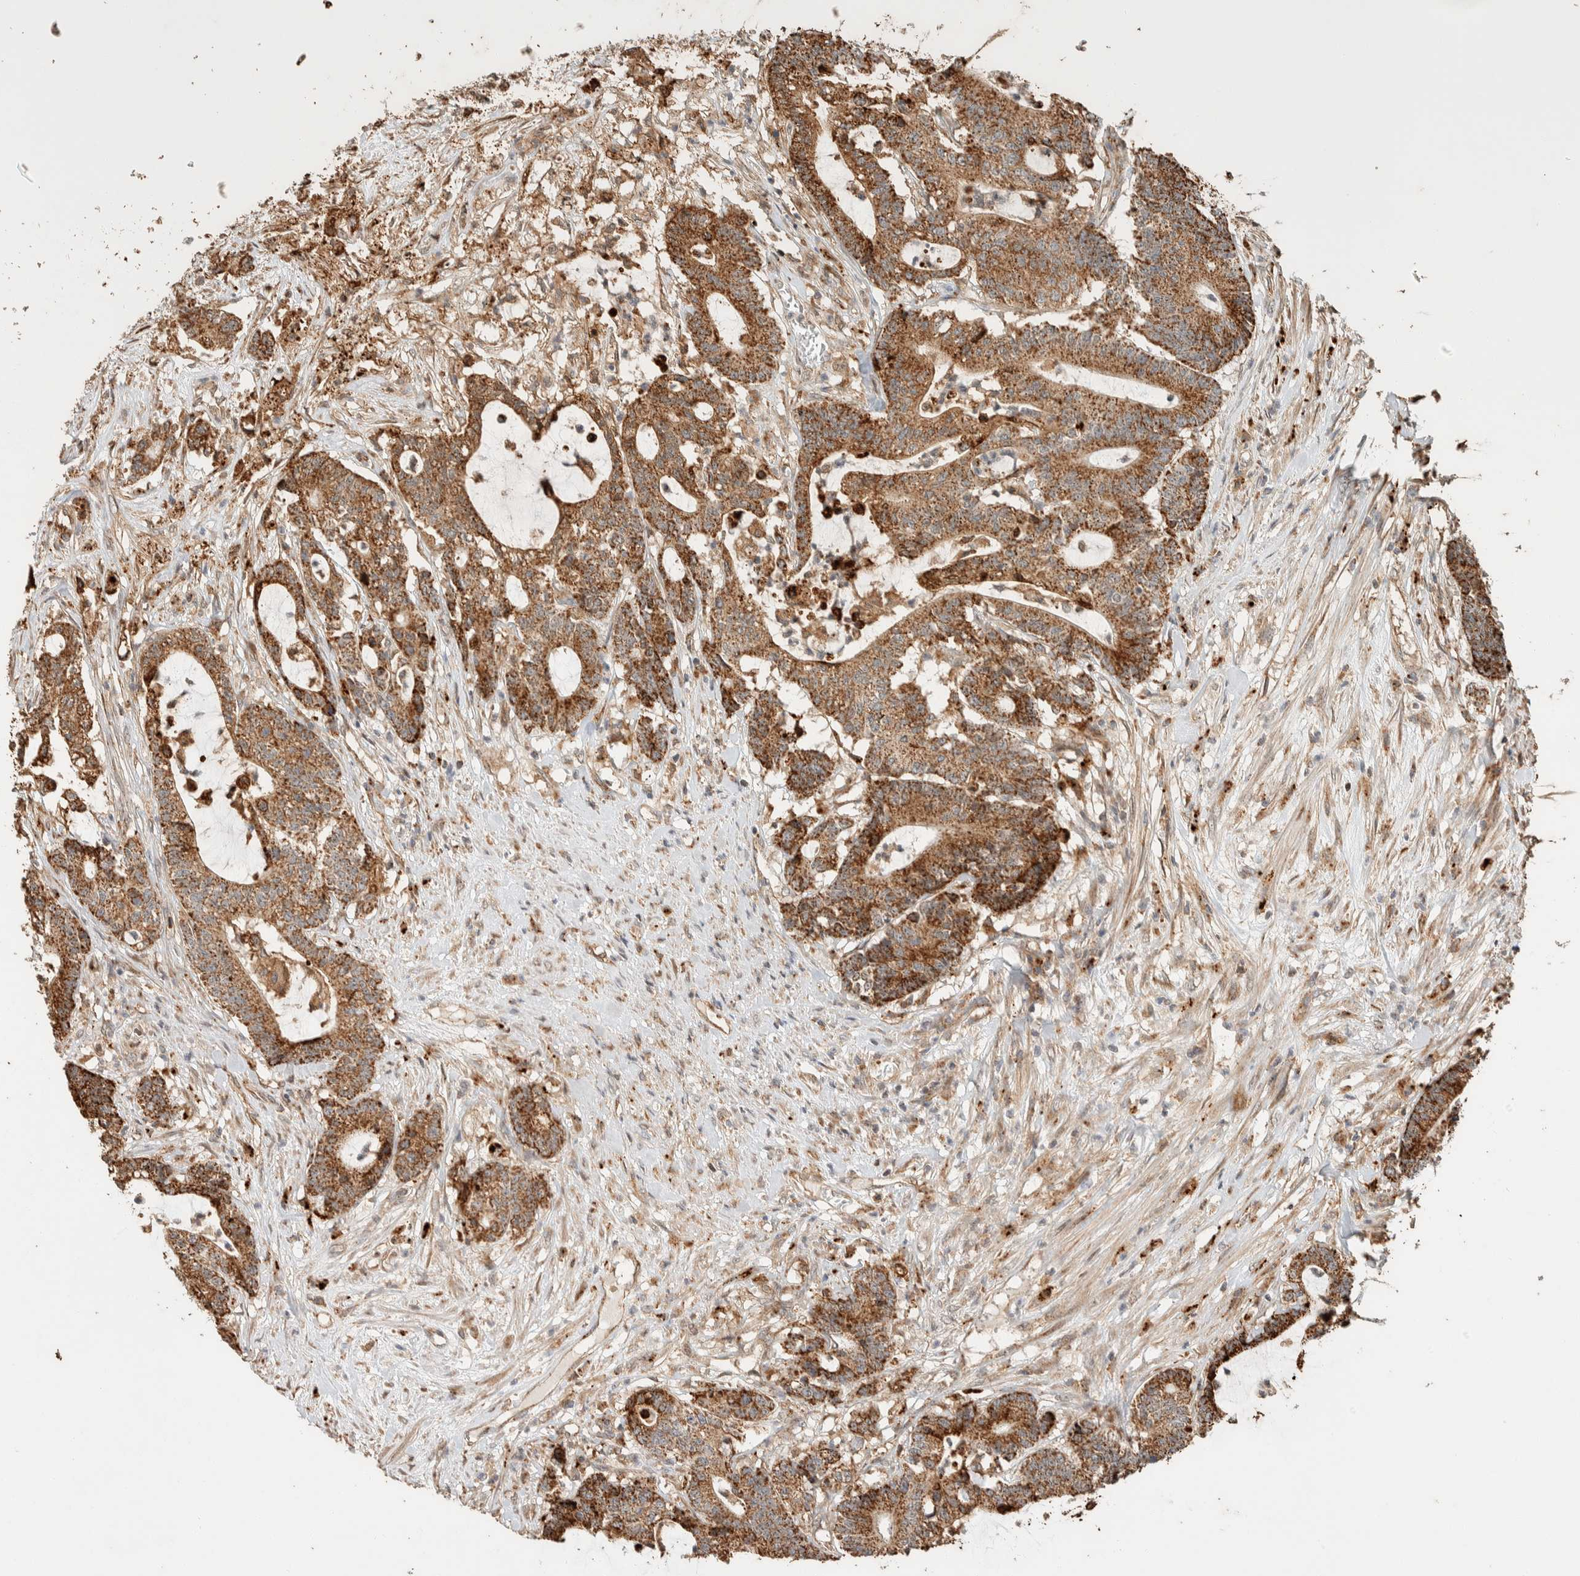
{"staining": {"intensity": "moderate", "quantity": ">75%", "location": "cytoplasmic/membranous"}, "tissue": "colorectal cancer", "cell_type": "Tumor cells", "image_type": "cancer", "snomed": [{"axis": "morphology", "description": "Adenocarcinoma, NOS"}, {"axis": "topography", "description": "Colon"}], "caption": "The immunohistochemical stain highlights moderate cytoplasmic/membranous staining in tumor cells of adenocarcinoma (colorectal) tissue.", "gene": "KIF9", "patient": {"sex": "female", "age": 84}}